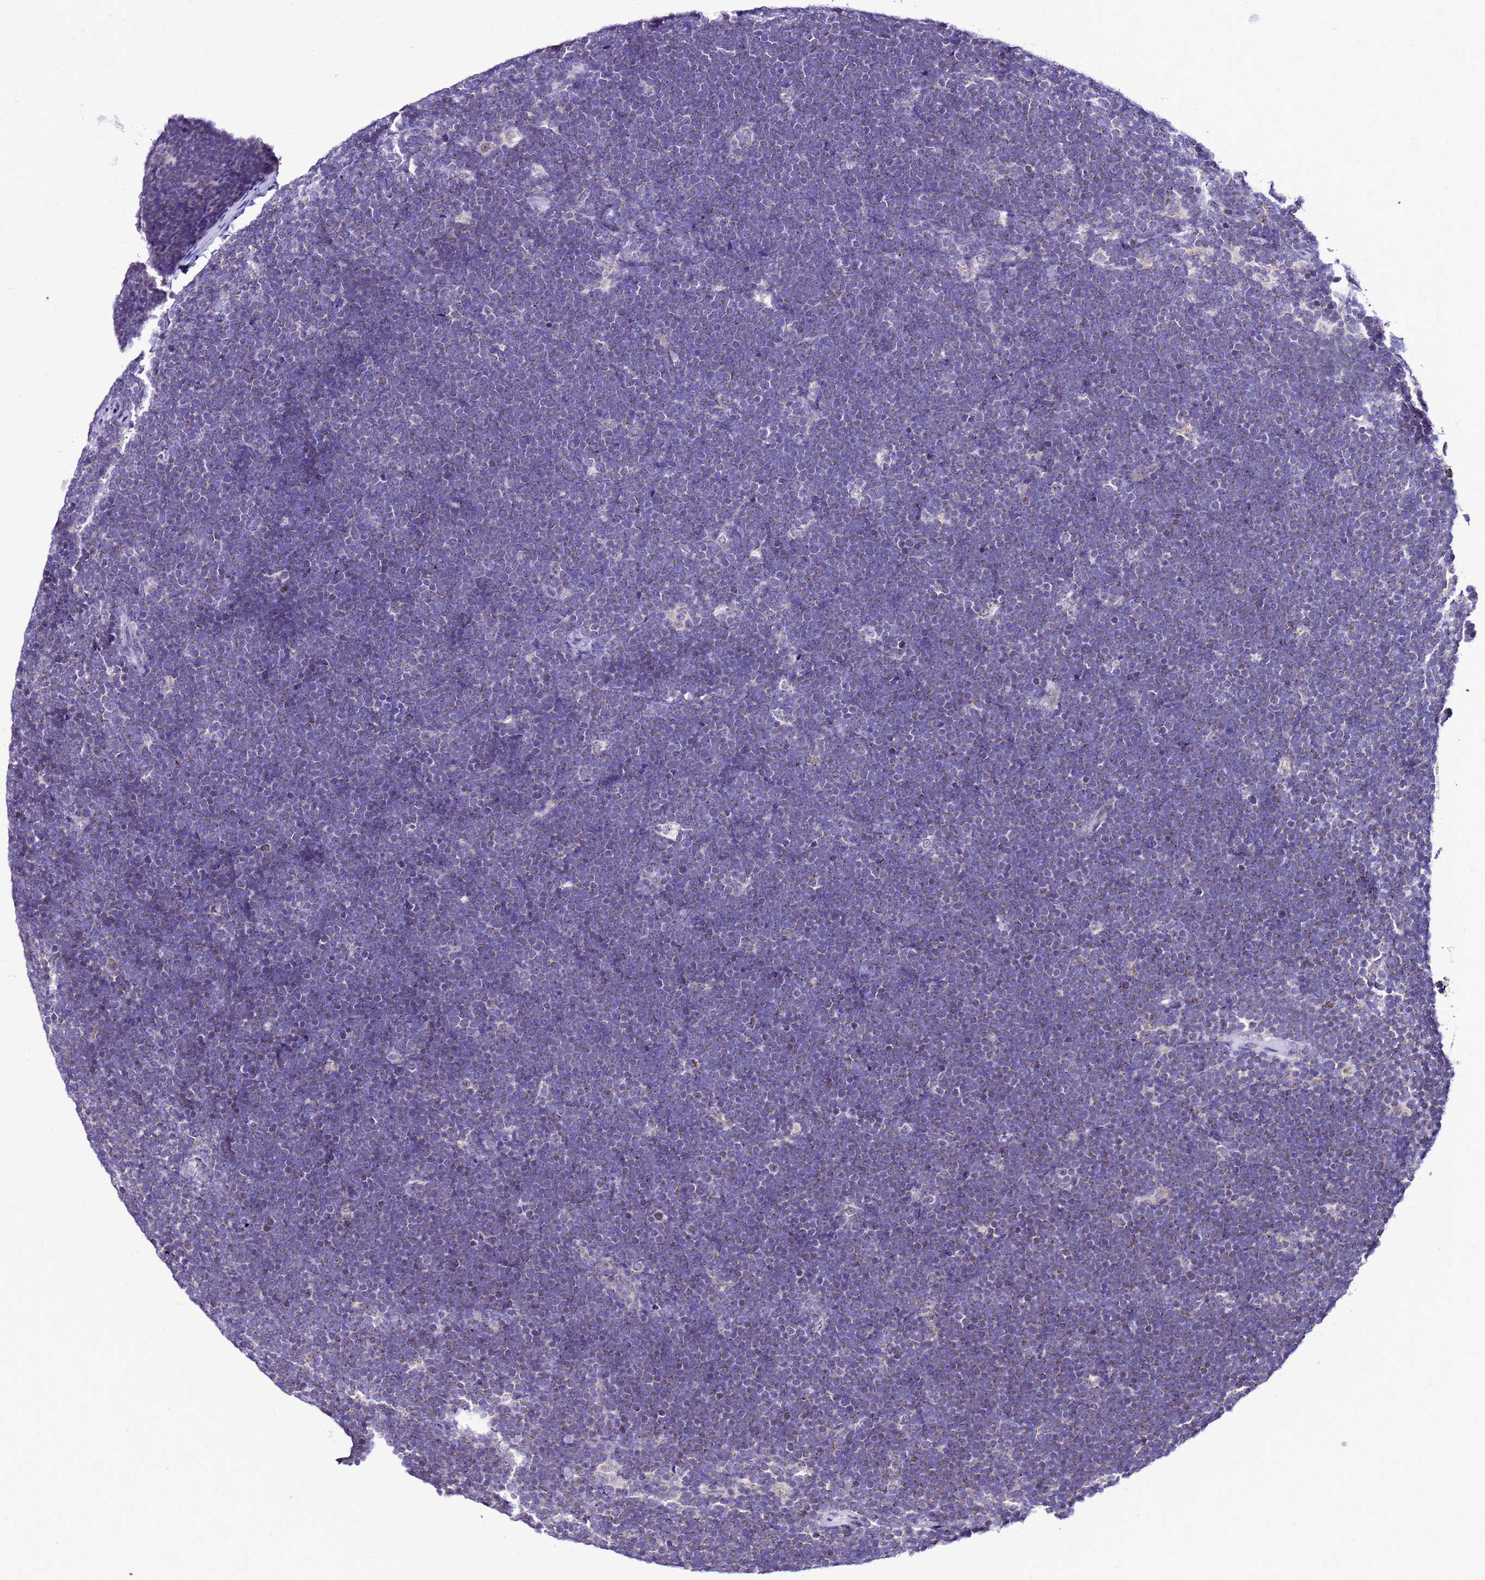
{"staining": {"intensity": "negative", "quantity": "none", "location": "none"}, "tissue": "lymphoma", "cell_type": "Tumor cells", "image_type": "cancer", "snomed": [{"axis": "morphology", "description": "Malignant lymphoma, non-Hodgkin's type, High grade"}, {"axis": "topography", "description": "Lymph node"}], "caption": "Immunohistochemistry (IHC) micrograph of human malignant lymphoma, non-Hodgkin's type (high-grade) stained for a protein (brown), which shows no expression in tumor cells.", "gene": "DPH6", "patient": {"sex": "male", "age": 13}}